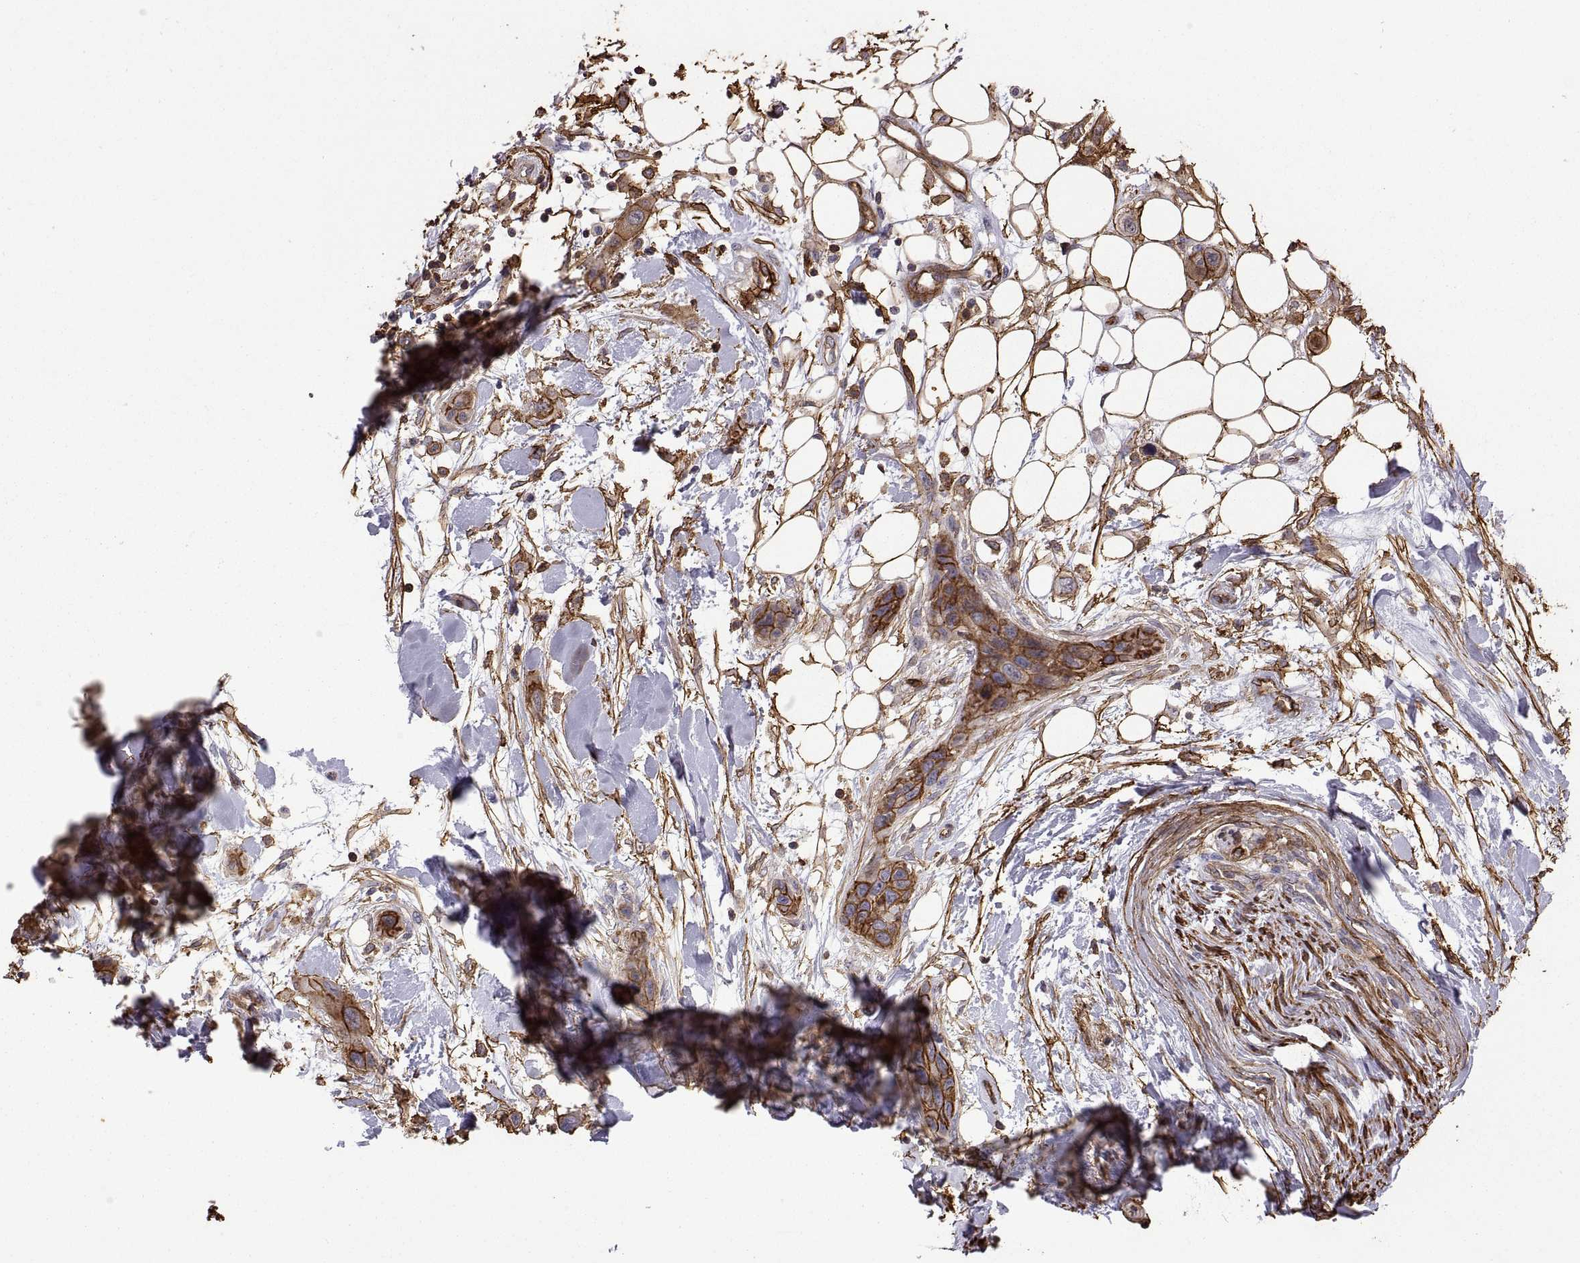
{"staining": {"intensity": "strong", "quantity": ">75%", "location": "cytoplasmic/membranous"}, "tissue": "skin cancer", "cell_type": "Tumor cells", "image_type": "cancer", "snomed": [{"axis": "morphology", "description": "Squamous cell carcinoma, NOS"}, {"axis": "topography", "description": "Skin"}], "caption": "IHC (DAB) staining of human skin cancer (squamous cell carcinoma) exhibits strong cytoplasmic/membranous protein expression in approximately >75% of tumor cells. (DAB IHC with brightfield microscopy, high magnification).", "gene": "S100A10", "patient": {"sex": "male", "age": 79}}